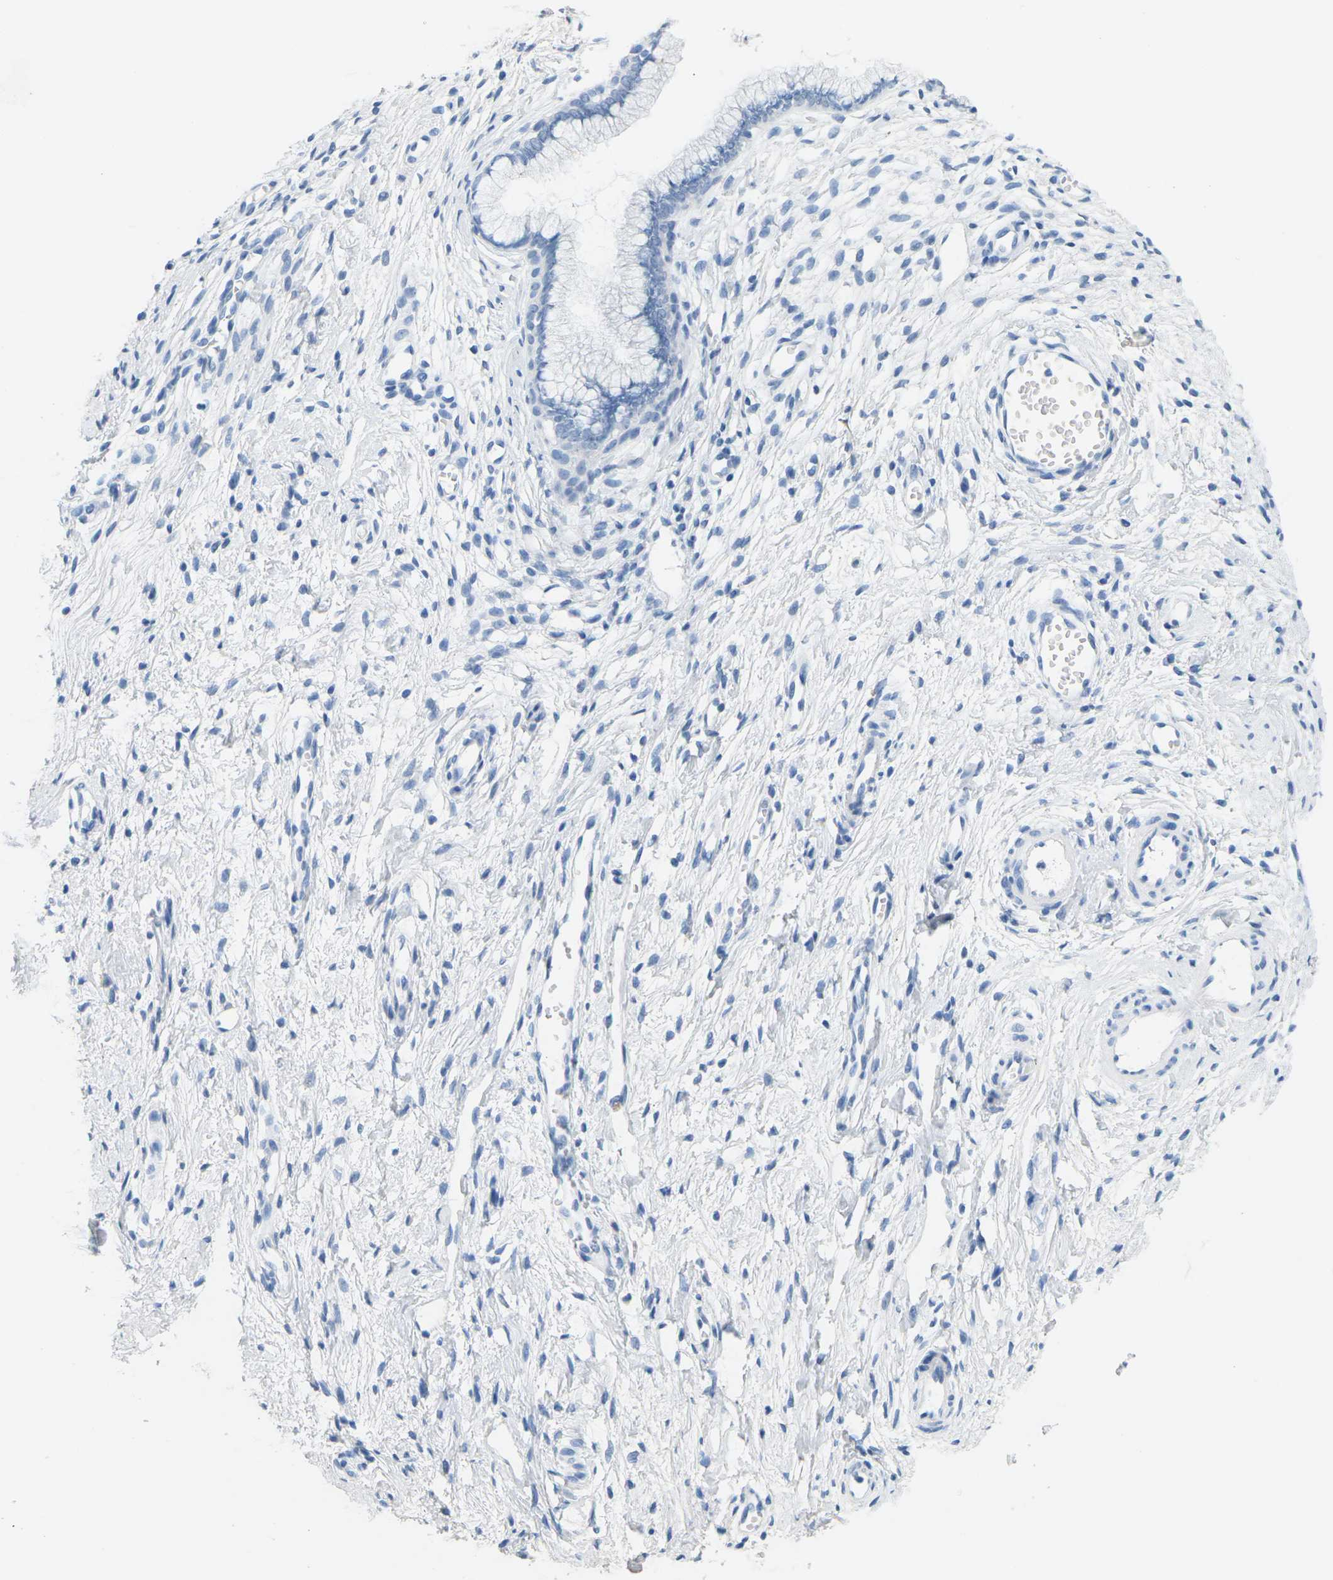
{"staining": {"intensity": "negative", "quantity": "none", "location": "none"}, "tissue": "cervix", "cell_type": "Glandular cells", "image_type": "normal", "snomed": [{"axis": "morphology", "description": "Normal tissue, NOS"}, {"axis": "topography", "description": "Cervix"}], "caption": "This is an immunohistochemistry micrograph of benign cervix. There is no staining in glandular cells.", "gene": "CTAG1A", "patient": {"sex": "female", "age": 65}}